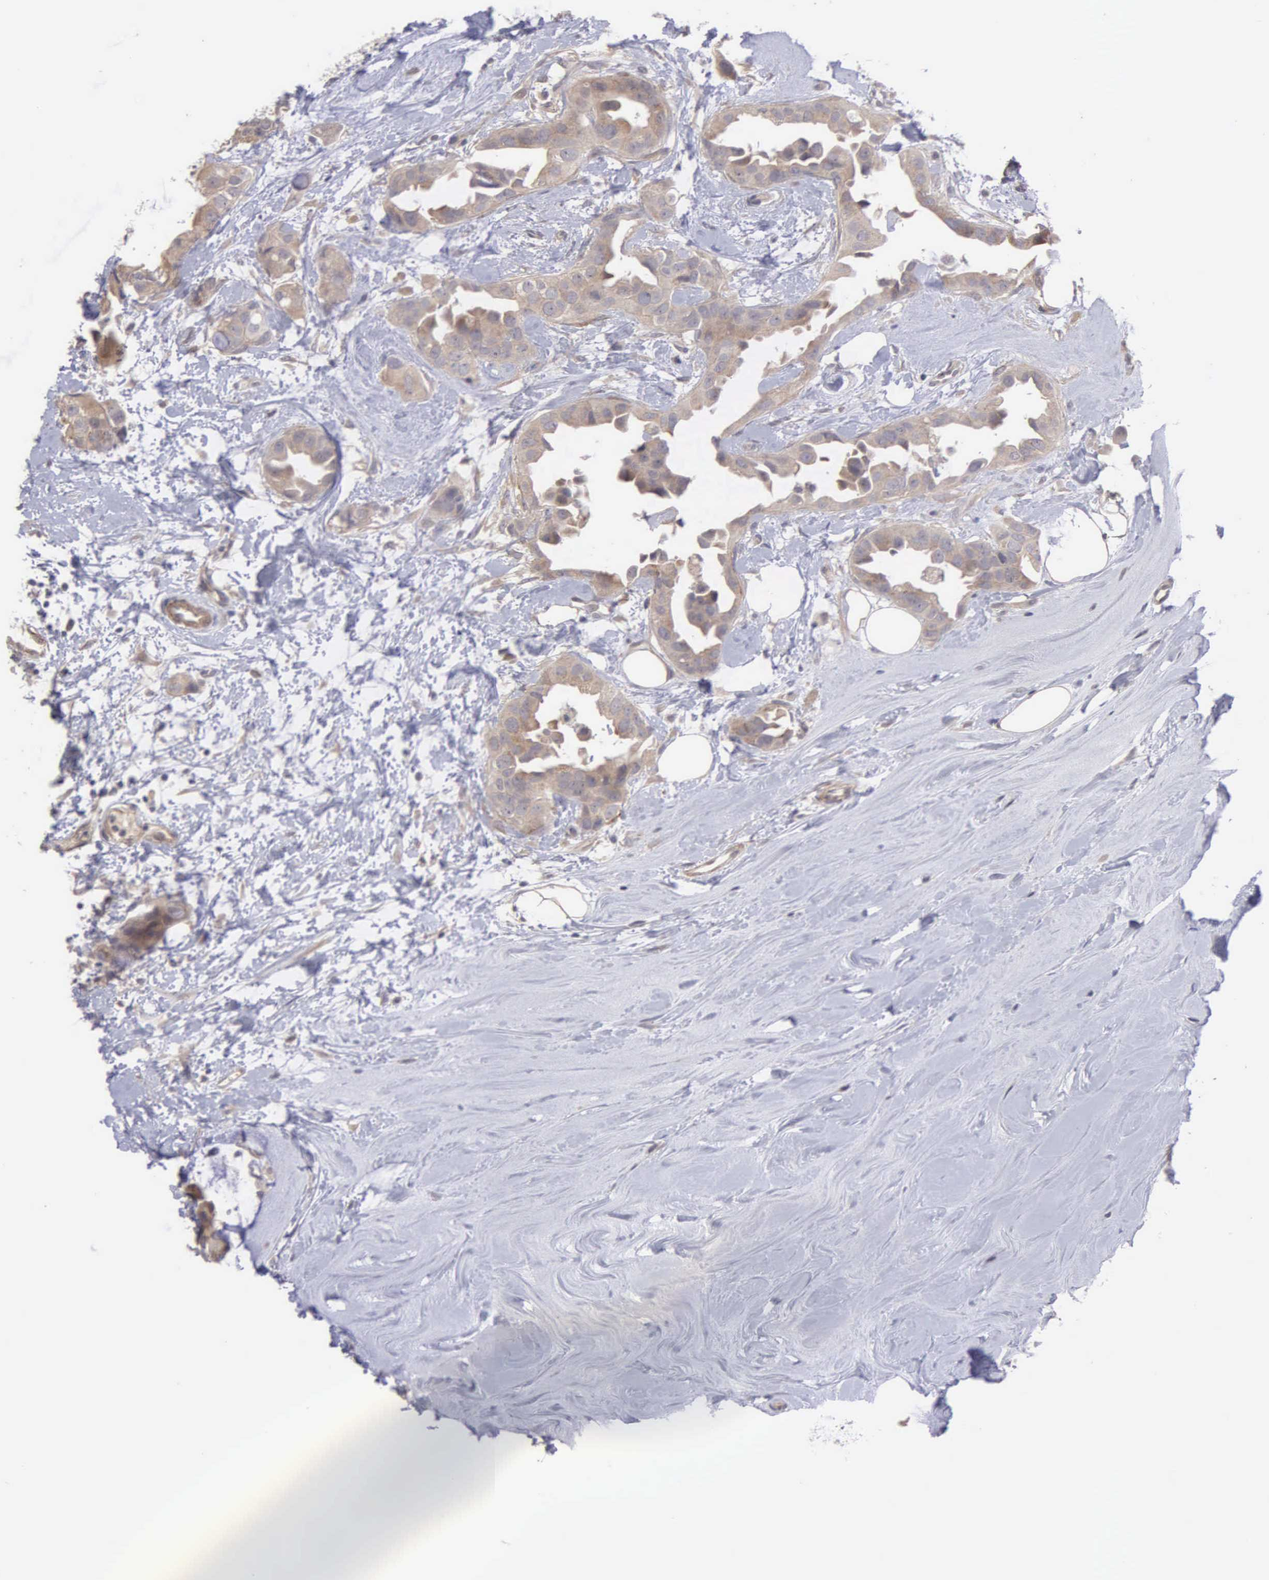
{"staining": {"intensity": "weak", "quantity": ">75%", "location": "cytoplasmic/membranous"}, "tissue": "breast cancer", "cell_type": "Tumor cells", "image_type": "cancer", "snomed": [{"axis": "morphology", "description": "Duct carcinoma"}, {"axis": "topography", "description": "Breast"}], "caption": "Tumor cells show weak cytoplasmic/membranous expression in about >75% of cells in breast cancer.", "gene": "RTL10", "patient": {"sex": "female", "age": 40}}